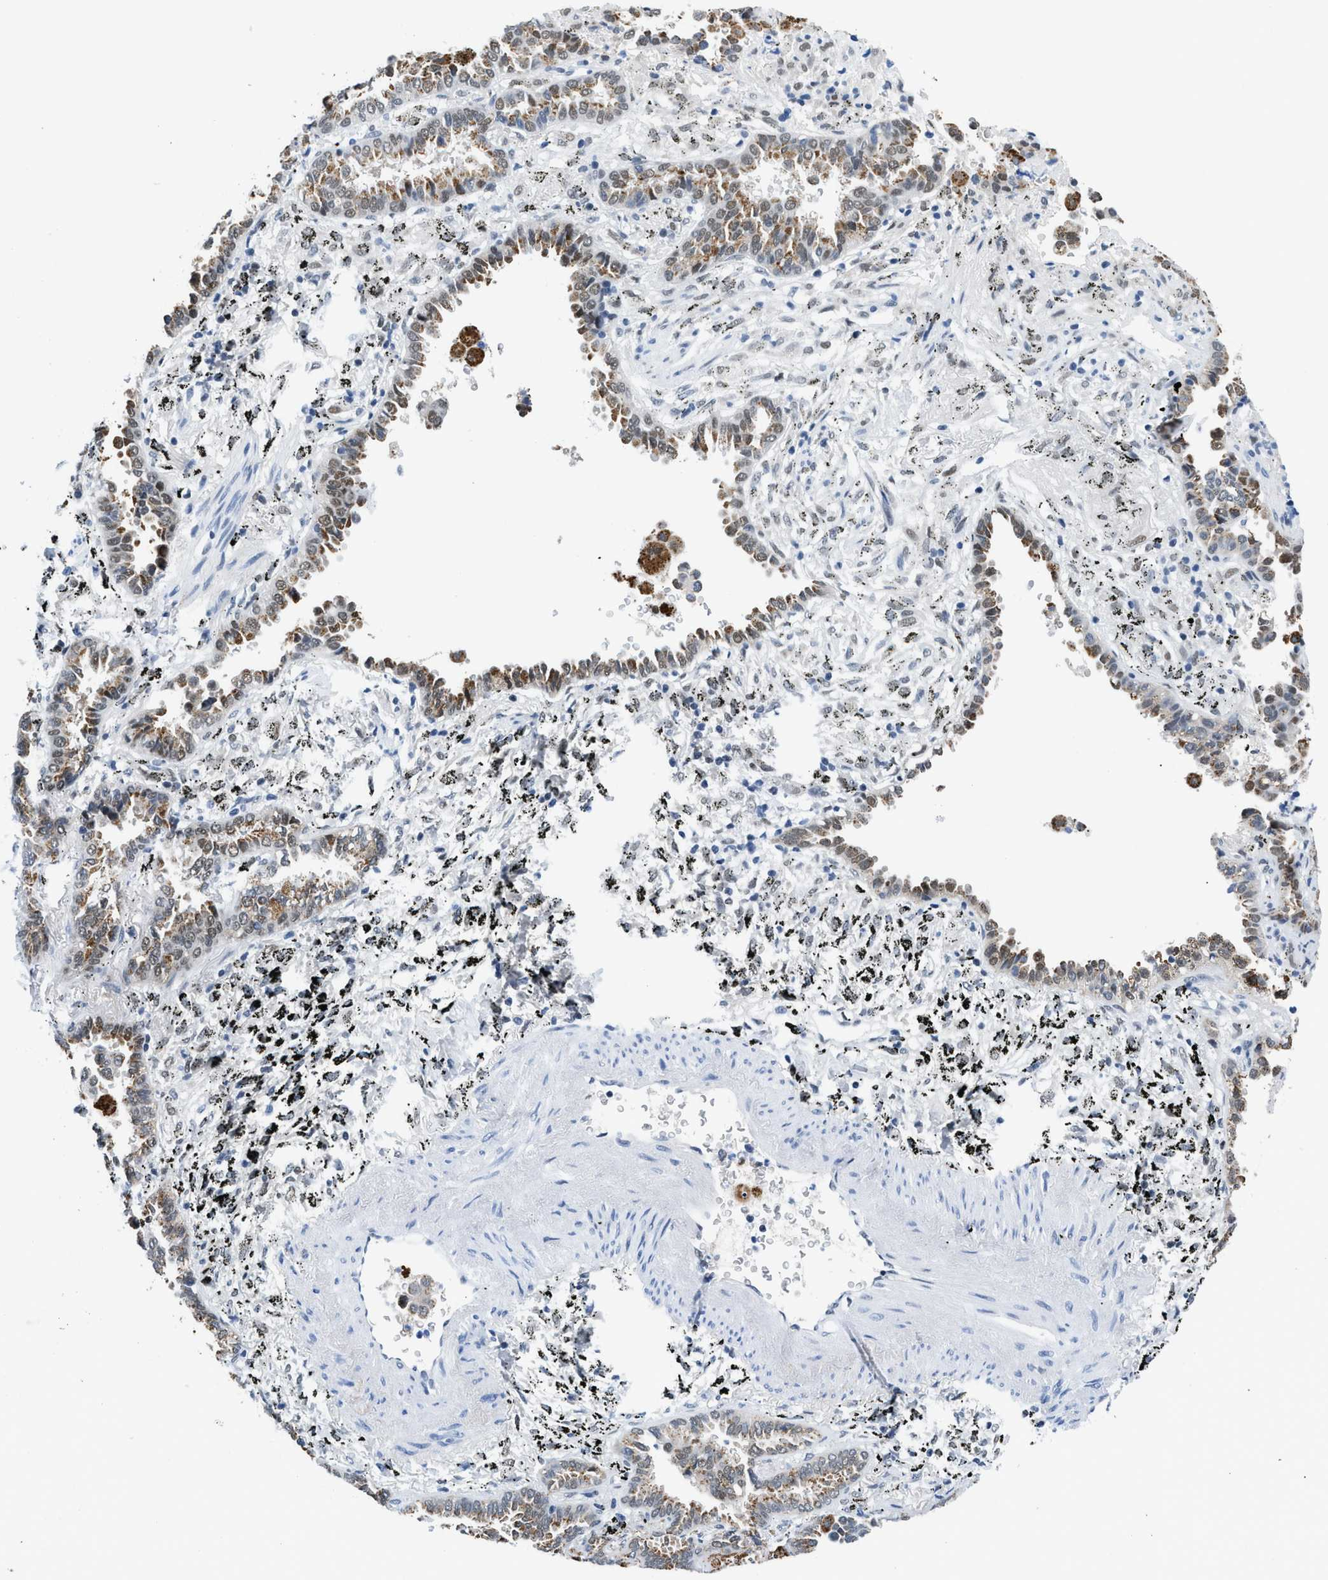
{"staining": {"intensity": "moderate", "quantity": ">75%", "location": "cytoplasmic/membranous,nuclear"}, "tissue": "lung cancer", "cell_type": "Tumor cells", "image_type": "cancer", "snomed": [{"axis": "morphology", "description": "Normal tissue, NOS"}, {"axis": "morphology", "description": "Adenocarcinoma, NOS"}, {"axis": "topography", "description": "Lung"}], "caption": "Immunohistochemistry (DAB (3,3'-diaminobenzidine)) staining of human lung cancer displays moderate cytoplasmic/membranous and nuclear protein expression in approximately >75% of tumor cells.", "gene": "SMARCAD1", "patient": {"sex": "male", "age": 59}}